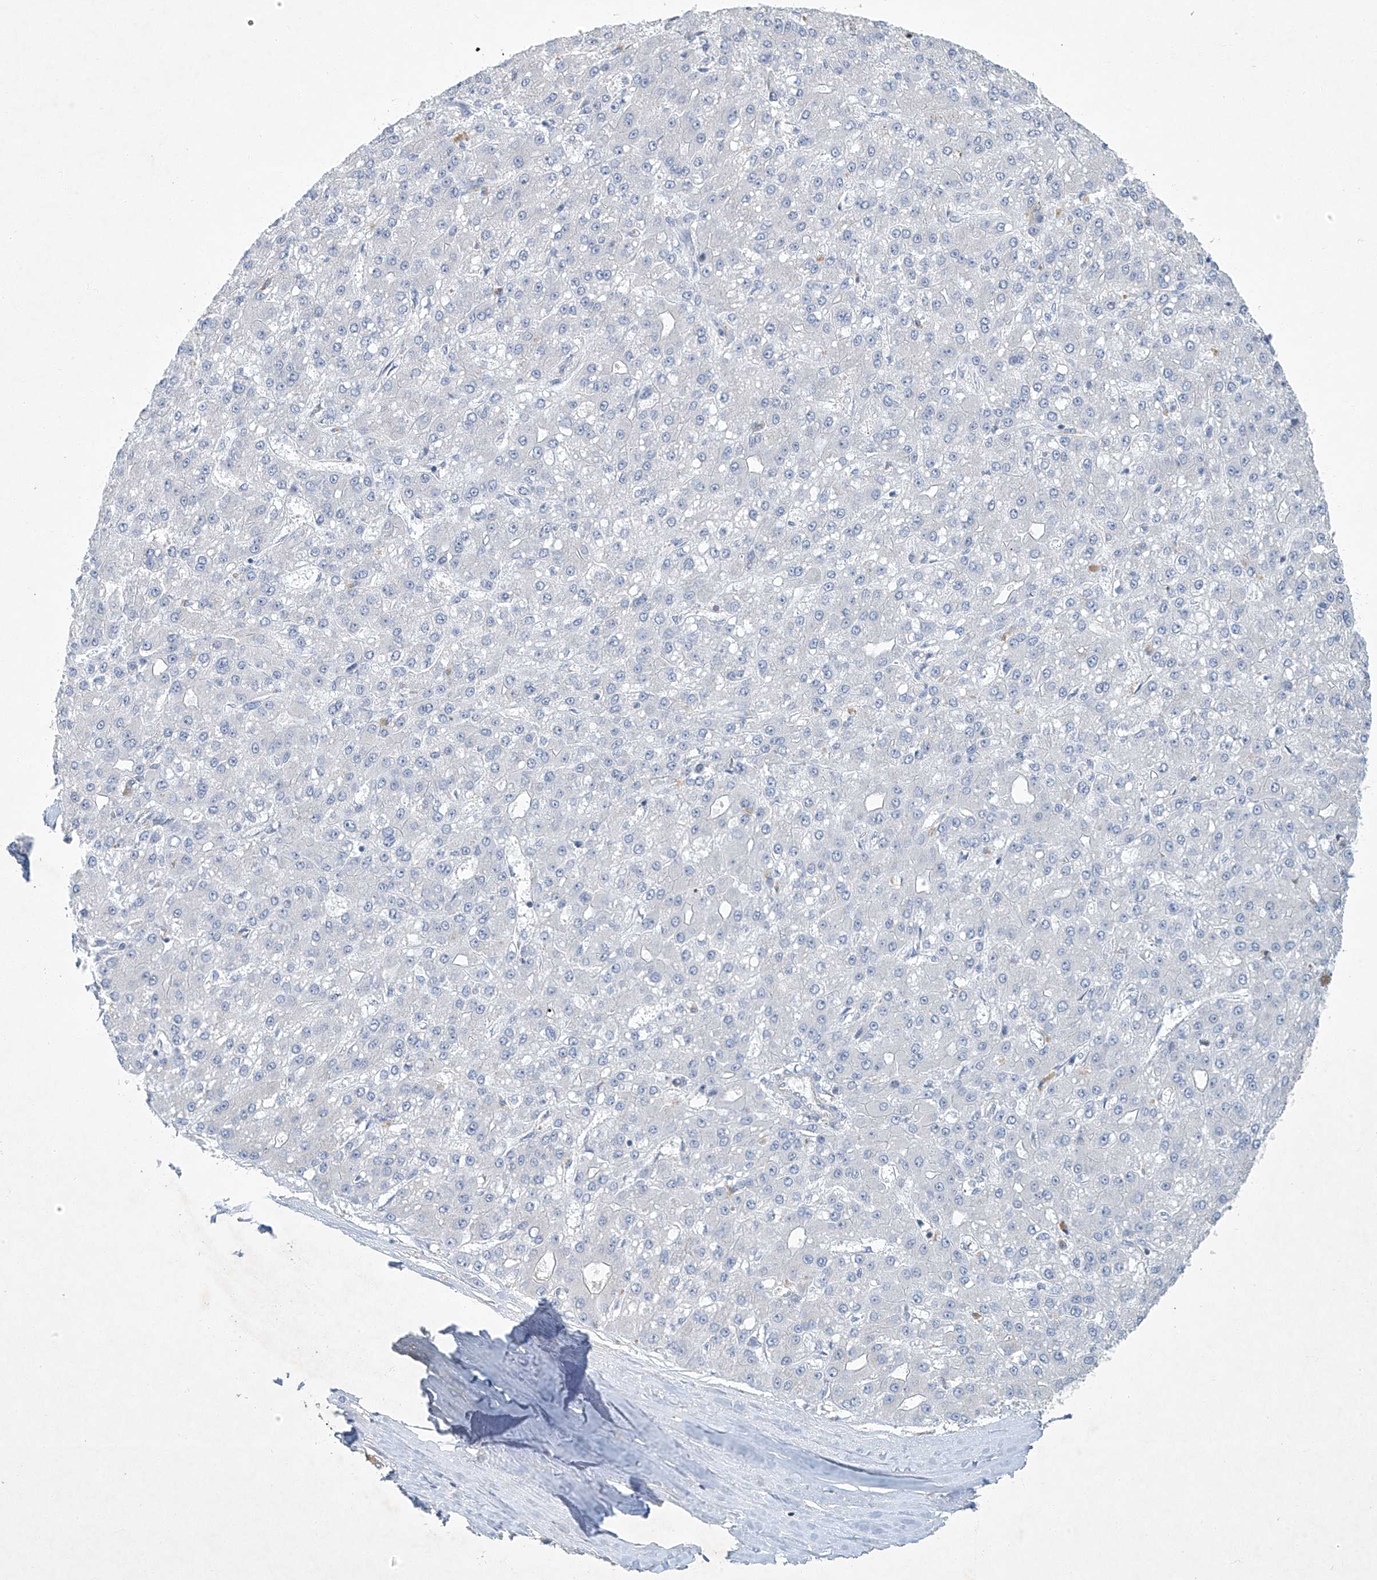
{"staining": {"intensity": "negative", "quantity": "none", "location": "none"}, "tissue": "liver cancer", "cell_type": "Tumor cells", "image_type": "cancer", "snomed": [{"axis": "morphology", "description": "Carcinoma, Hepatocellular, NOS"}, {"axis": "topography", "description": "Liver"}], "caption": "DAB (3,3'-diaminobenzidine) immunohistochemical staining of human liver cancer (hepatocellular carcinoma) demonstrates no significant expression in tumor cells.", "gene": "TAF8", "patient": {"sex": "male", "age": 67}}